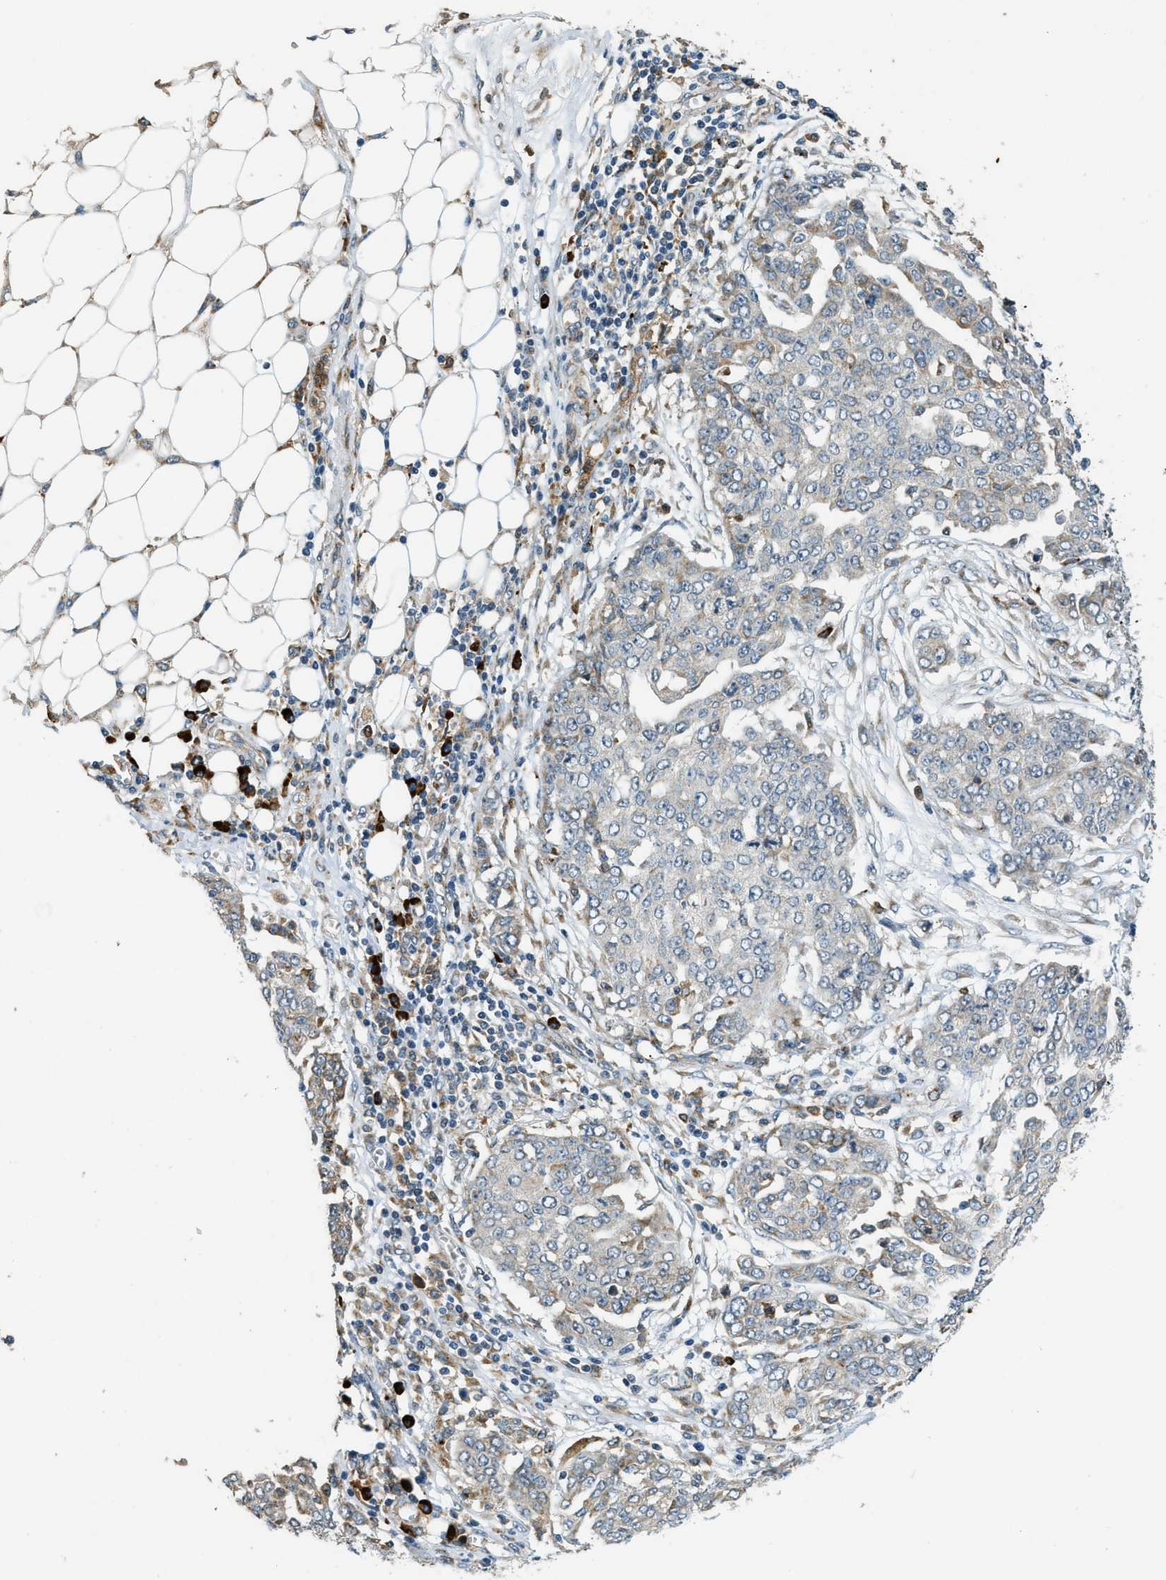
{"staining": {"intensity": "moderate", "quantity": "<25%", "location": "cytoplasmic/membranous"}, "tissue": "ovarian cancer", "cell_type": "Tumor cells", "image_type": "cancer", "snomed": [{"axis": "morphology", "description": "Cystadenocarcinoma, serous, NOS"}, {"axis": "topography", "description": "Soft tissue"}, {"axis": "topography", "description": "Ovary"}], "caption": "Protein expression analysis of ovarian cancer exhibits moderate cytoplasmic/membranous positivity in approximately <25% of tumor cells.", "gene": "HERC2", "patient": {"sex": "female", "age": 57}}